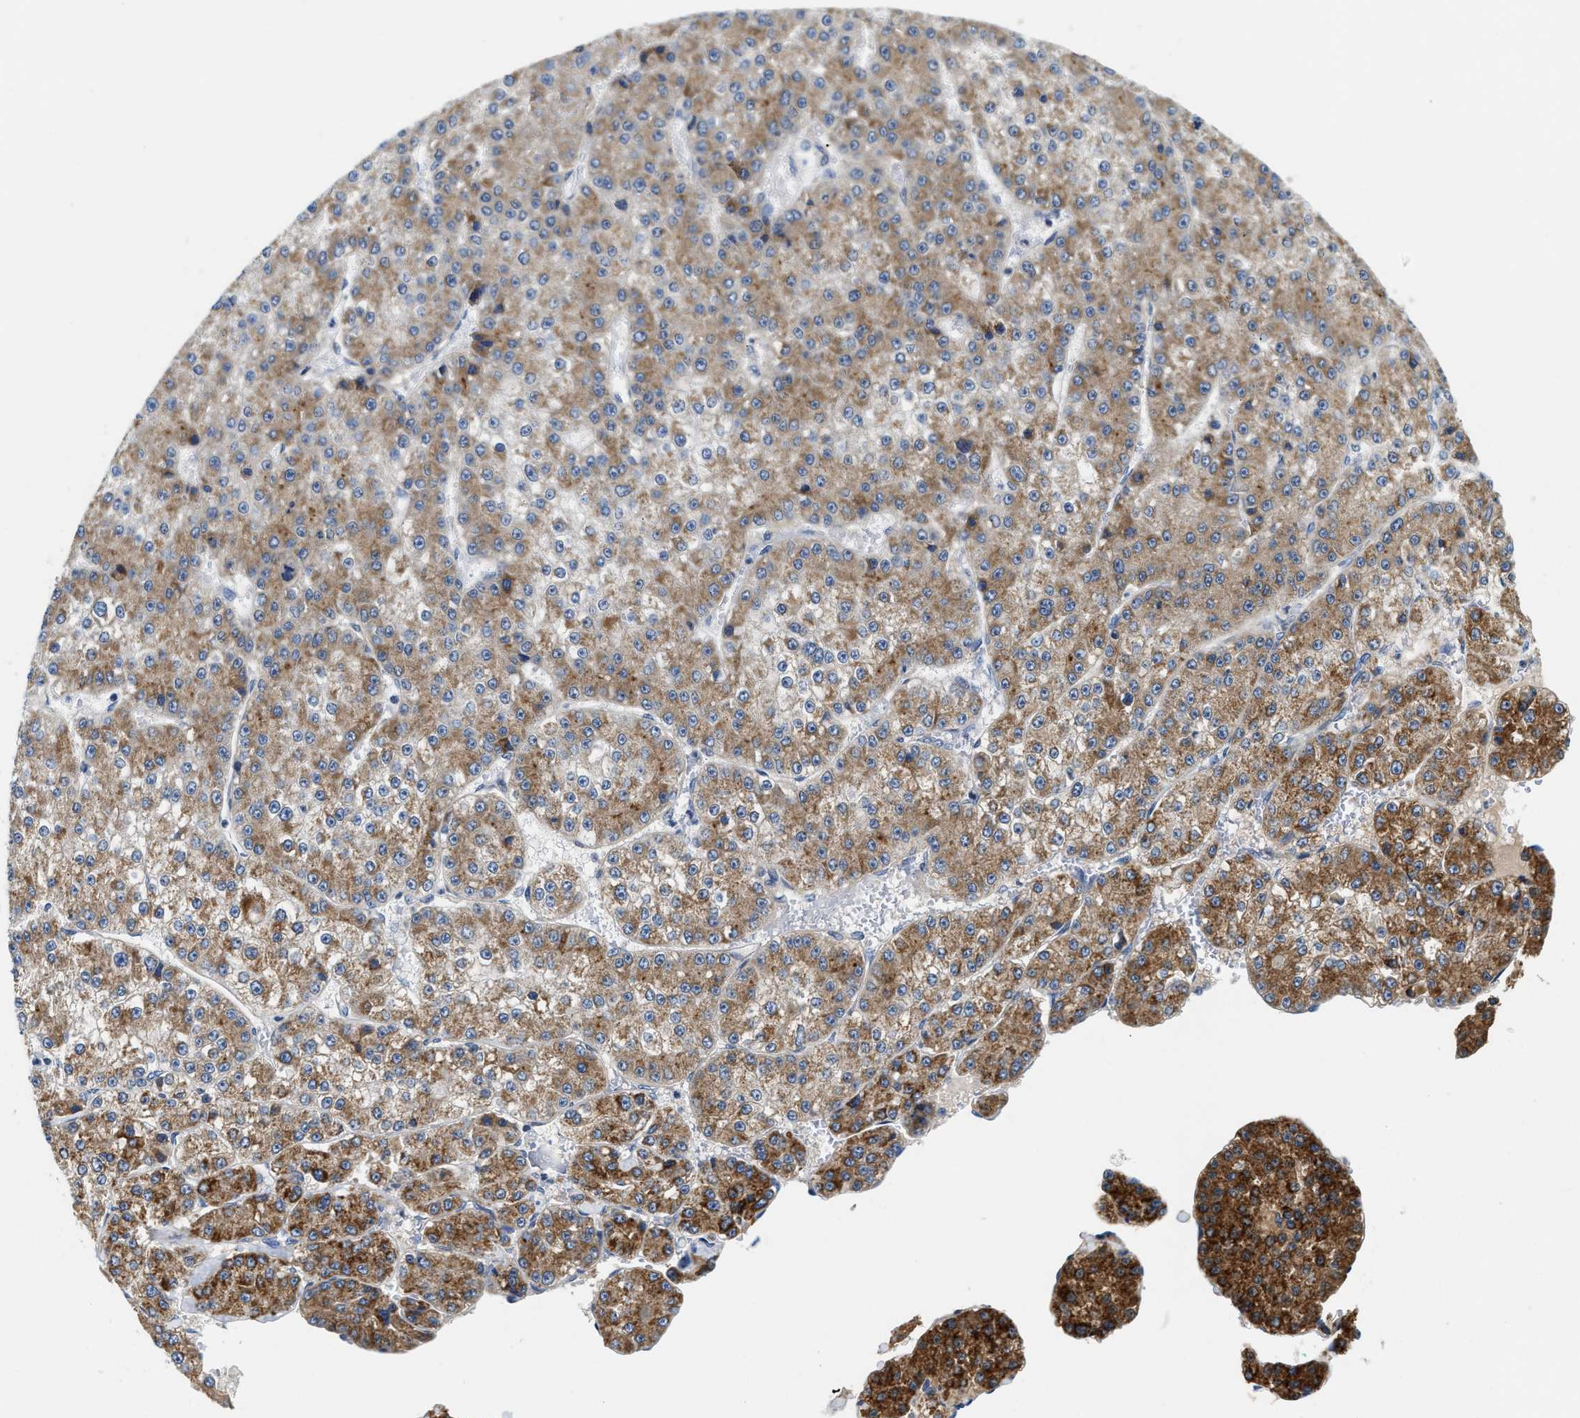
{"staining": {"intensity": "strong", "quantity": "<25%", "location": "cytoplasmic/membranous"}, "tissue": "liver cancer", "cell_type": "Tumor cells", "image_type": "cancer", "snomed": [{"axis": "morphology", "description": "Carcinoma, Hepatocellular, NOS"}, {"axis": "topography", "description": "Liver"}], "caption": "Hepatocellular carcinoma (liver) stained for a protein (brown) demonstrates strong cytoplasmic/membranous positive expression in about <25% of tumor cells.", "gene": "CCM2", "patient": {"sex": "female", "age": 73}}